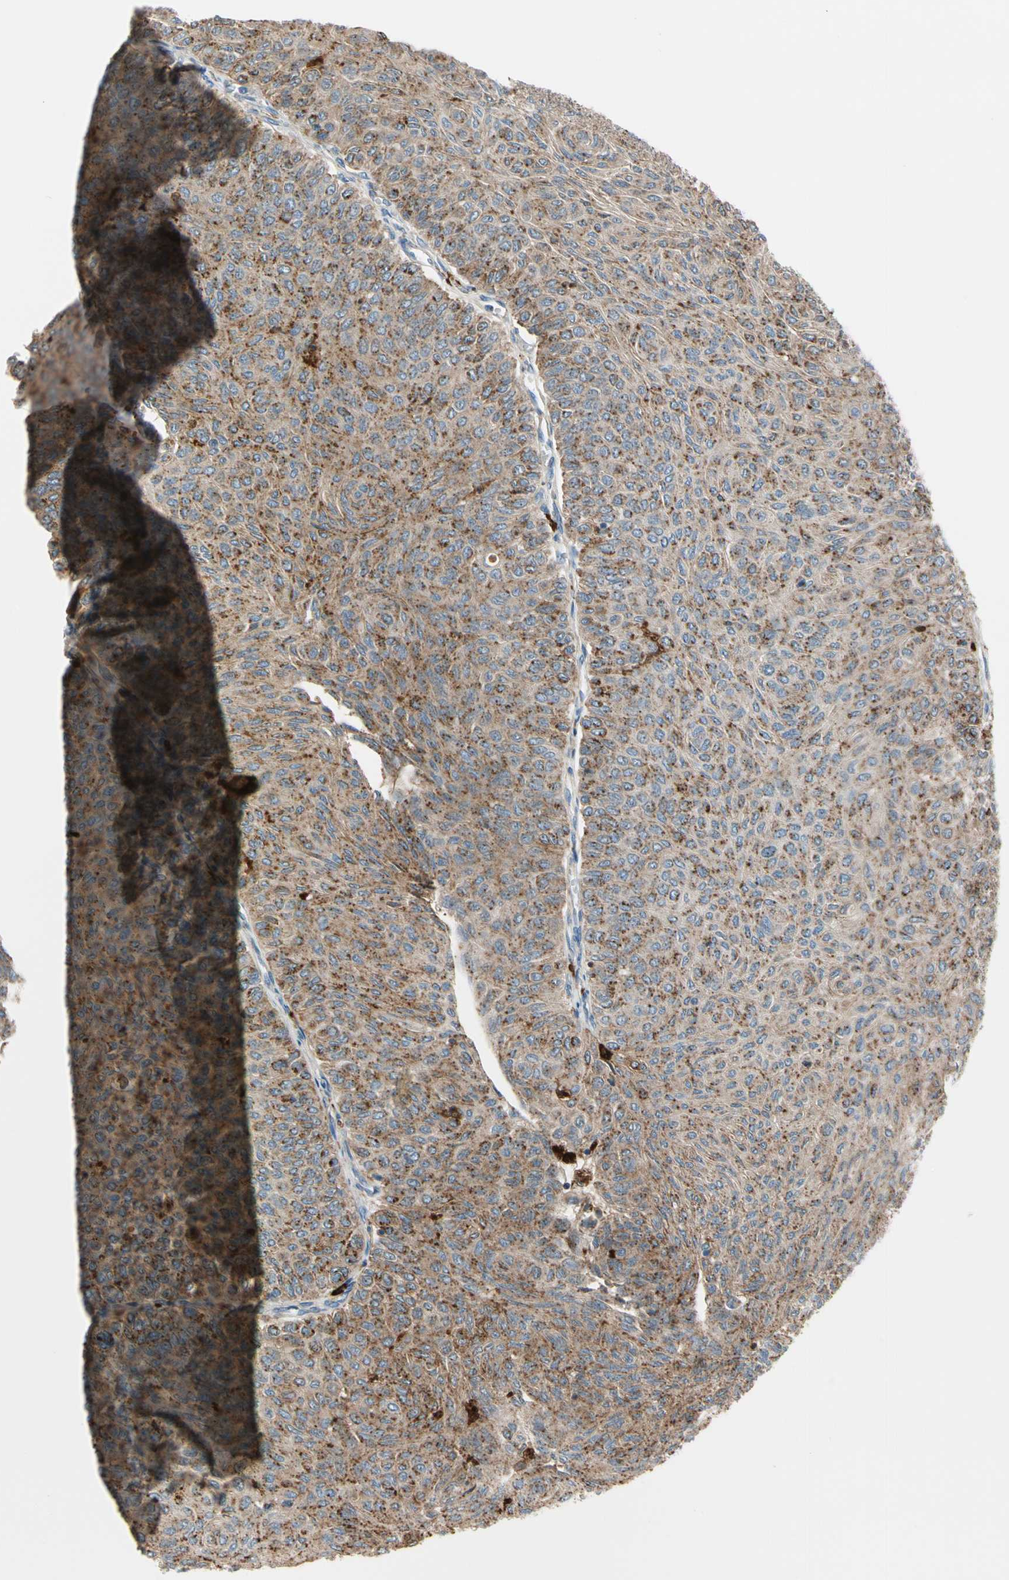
{"staining": {"intensity": "moderate", "quantity": ">75%", "location": "cytoplasmic/membranous"}, "tissue": "urothelial cancer", "cell_type": "Tumor cells", "image_type": "cancer", "snomed": [{"axis": "morphology", "description": "Urothelial carcinoma, Low grade"}, {"axis": "topography", "description": "Urinary bladder"}], "caption": "The image reveals immunohistochemical staining of low-grade urothelial carcinoma. There is moderate cytoplasmic/membranous staining is present in about >75% of tumor cells.", "gene": "GM2A", "patient": {"sex": "male", "age": 78}}